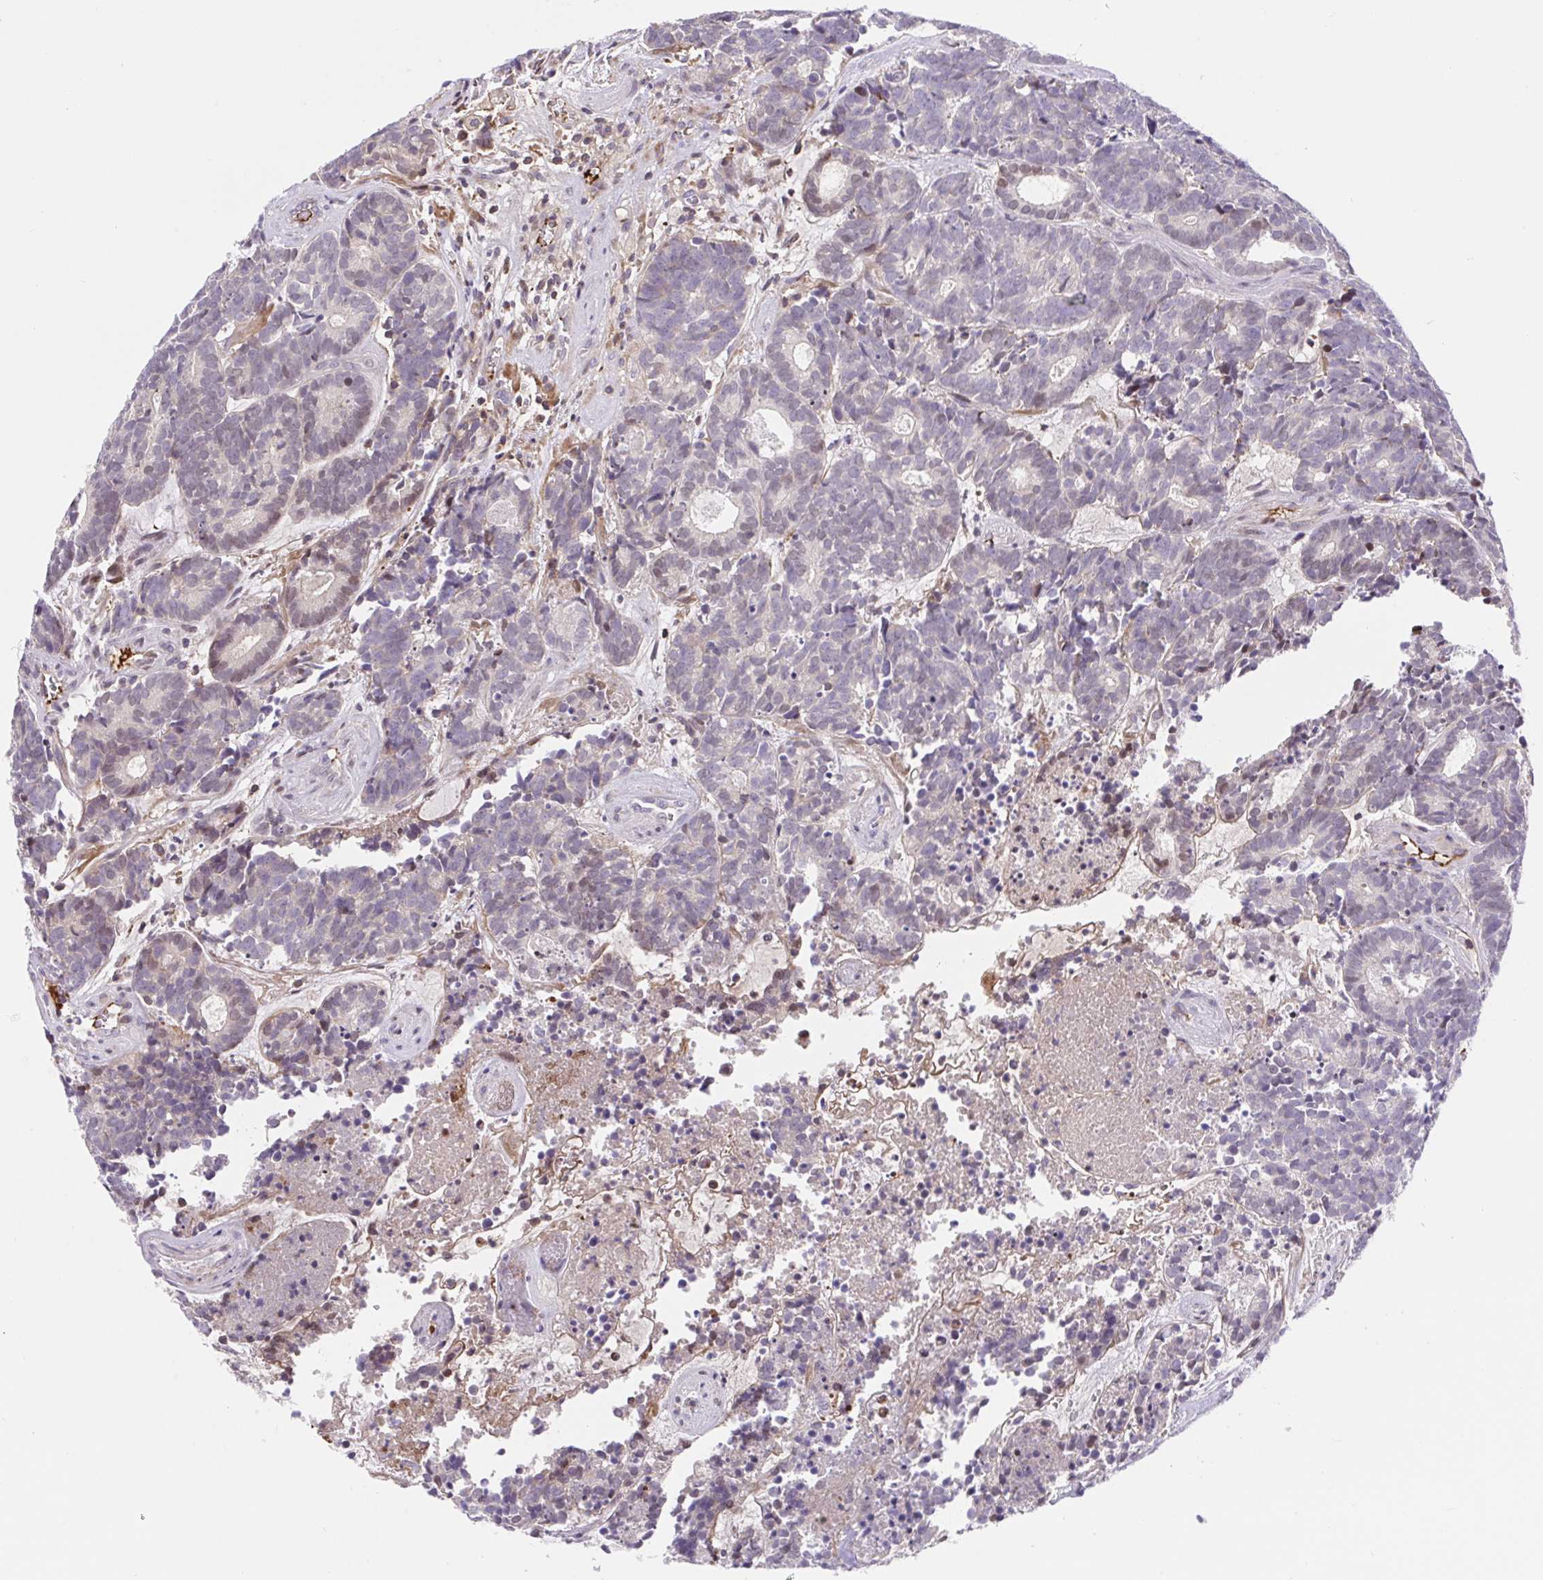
{"staining": {"intensity": "weak", "quantity": "<25%", "location": "nuclear"}, "tissue": "head and neck cancer", "cell_type": "Tumor cells", "image_type": "cancer", "snomed": [{"axis": "morphology", "description": "Adenocarcinoma, NOS"}, {"axis": "topography", "description": "Head-Neck"}], "caption": "This is an immunohistochemistry image of human adenocarcinoma (head and neck). There is no positivity in tumor cells.", "gene": "TPRG1", "patient": {"sex": "female", "age": 81}}